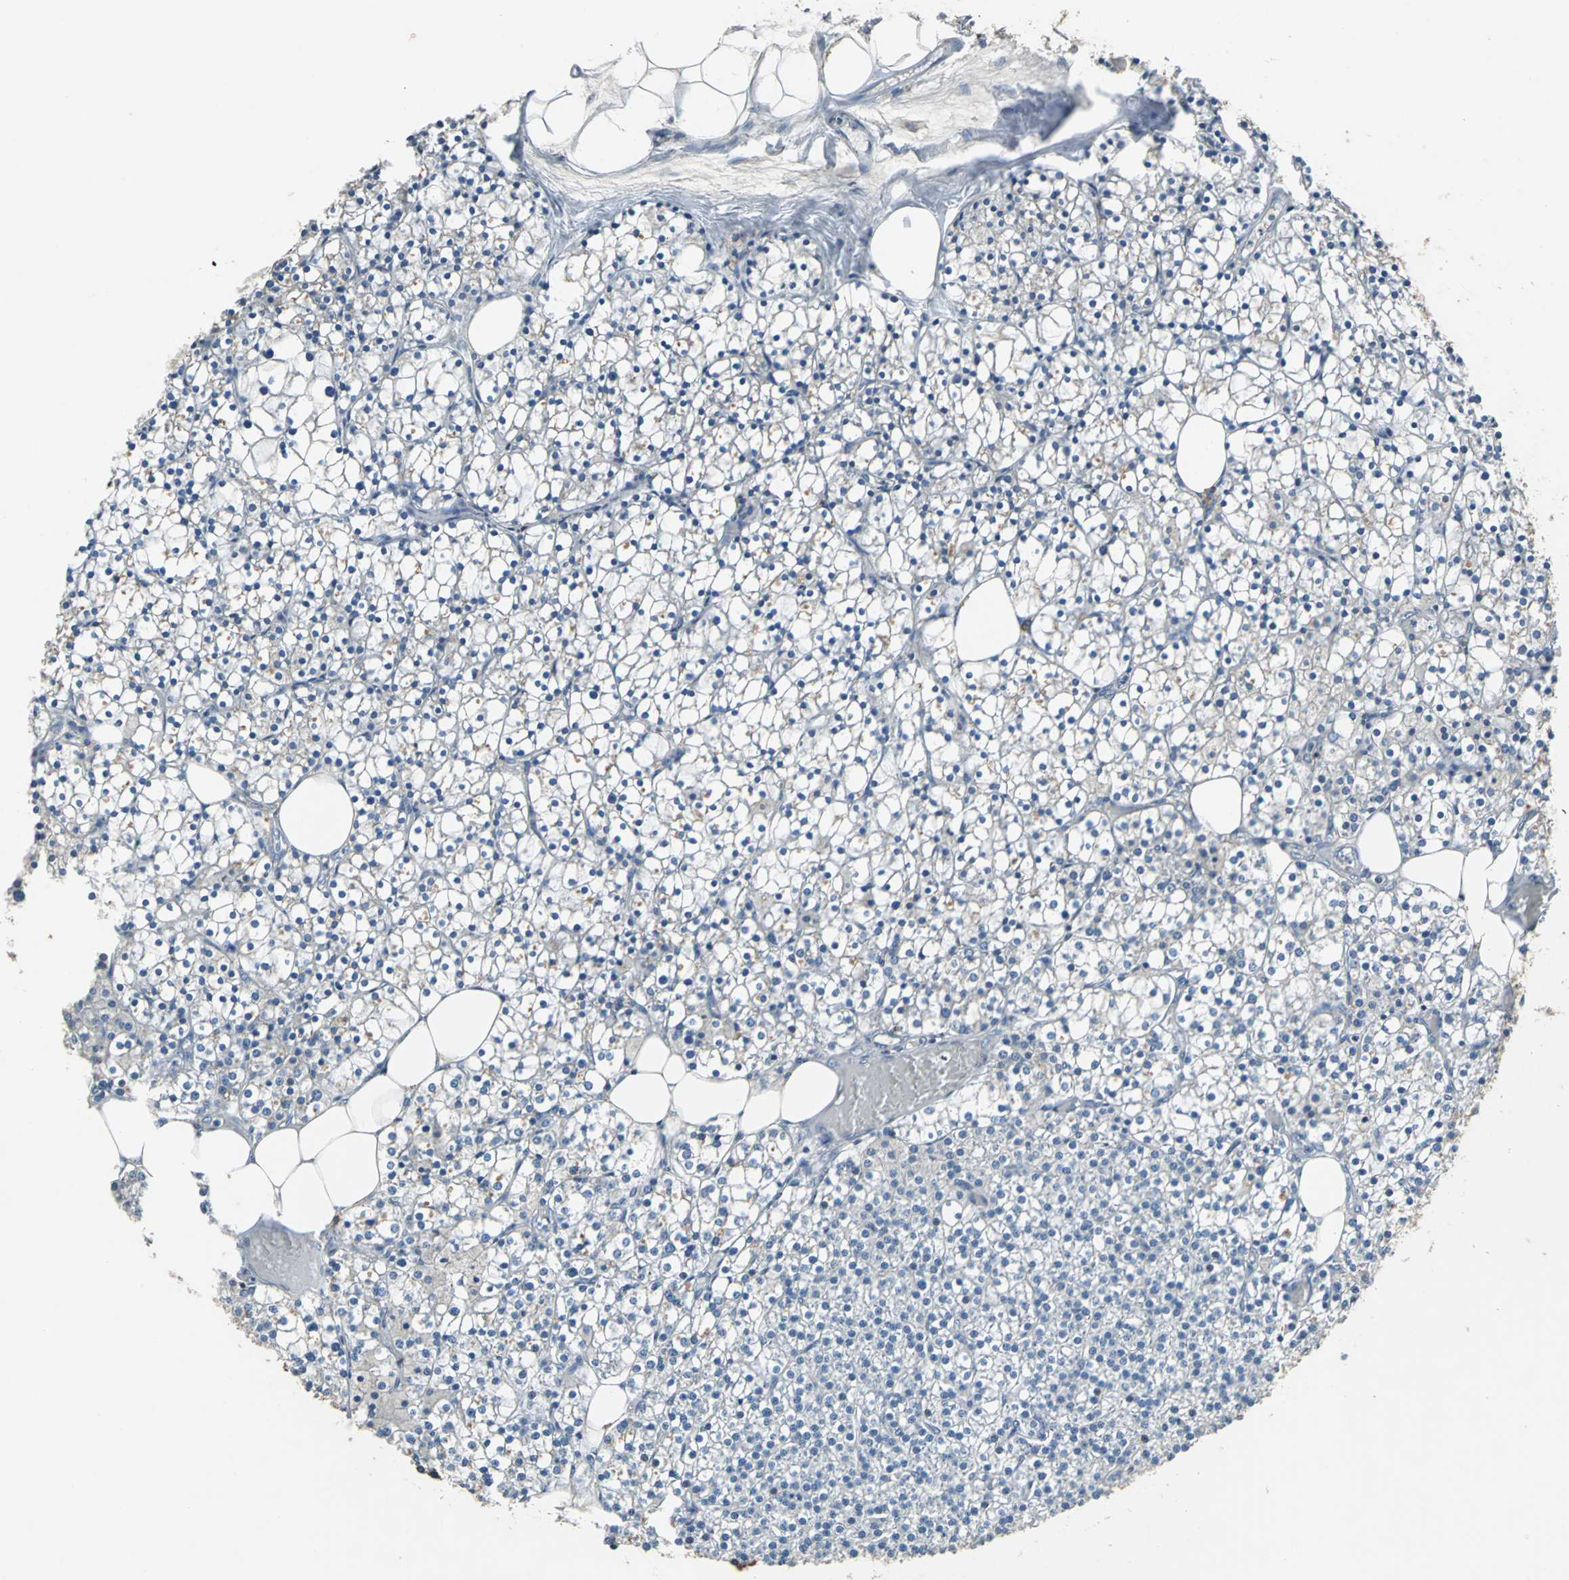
{"staining": {"intensity": "negative", "quantity": "none", "location": "none"}, "tissue": "parathyroid gland", "cell_type": "Glandular cells", "image_type": "normal", "snomed": [{"axis": "morphology", "description": "Normal tissue, NOS"}, {"axis": "topography", "description": "Parathyroid gland"}], "caption": "Immunohistochemical staining of normal human parathyroid gland displays no significant staining in glandular cells. (Brightfield microscopy of DAB (3,3'-diaminobenzidine) IHC at high magnification).", "gene": "PRKCA", "patient": {"sex": "female", "age": 63}}